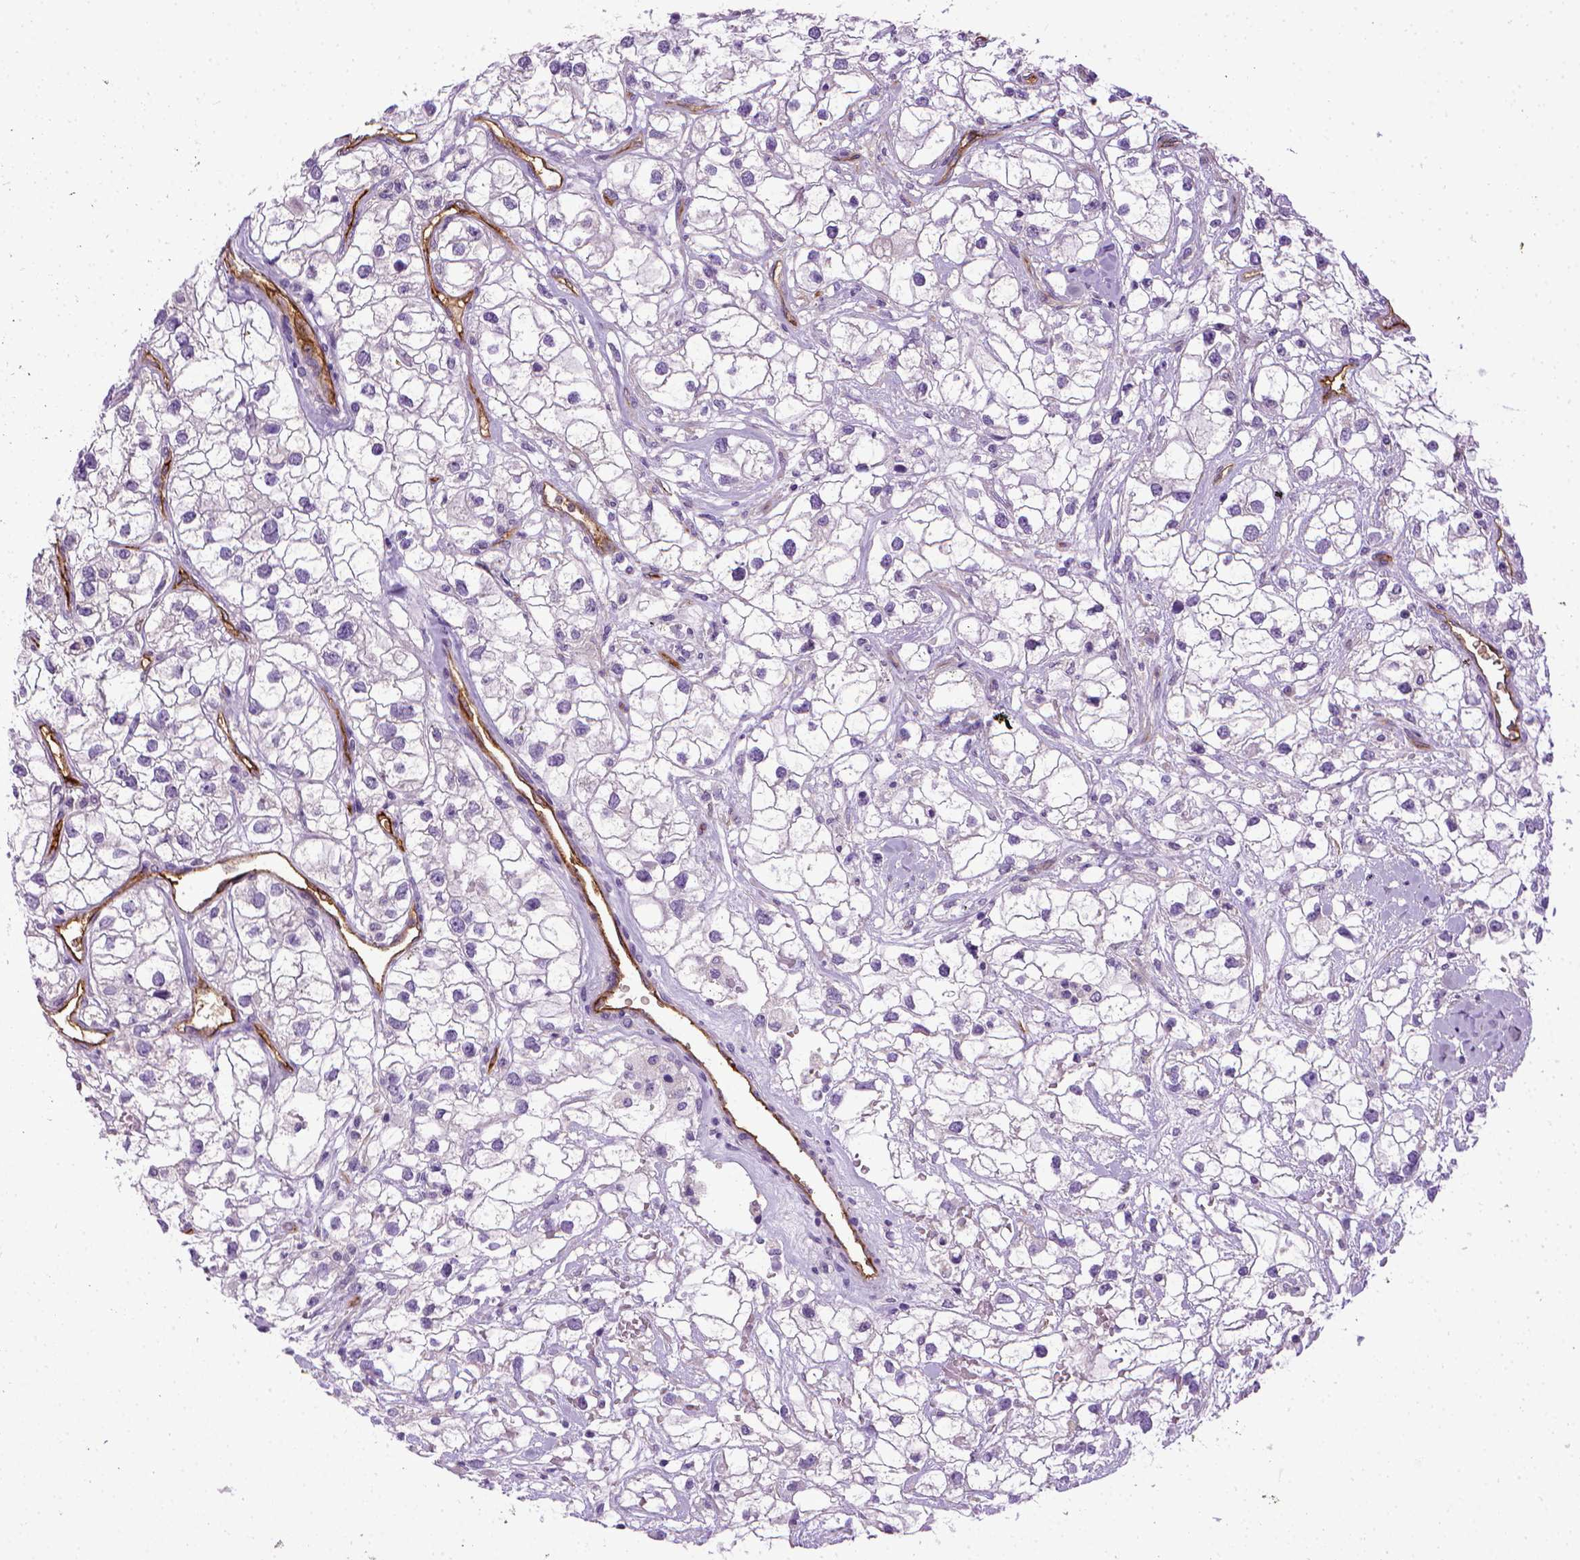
{"staining": {"intensity": "negative", "quantity": "none", "location": "none"}, "tissue": "renal cancer", "cell_type": "Tumor cells", "image_type": "cancer", "snomed": [{"axis": "morphology", "description": "Adenocarcinoma, NOS"}, {"axis": "topography", "description": "Kidney"}], "caption": "A high-resolution photomicrograph shows IHC staining of renal cancer (adenocarcinoma), which shows no significant staining in tumor cells.", "gene": "ENG", "patient": {"sex": "male", "age": 59}}